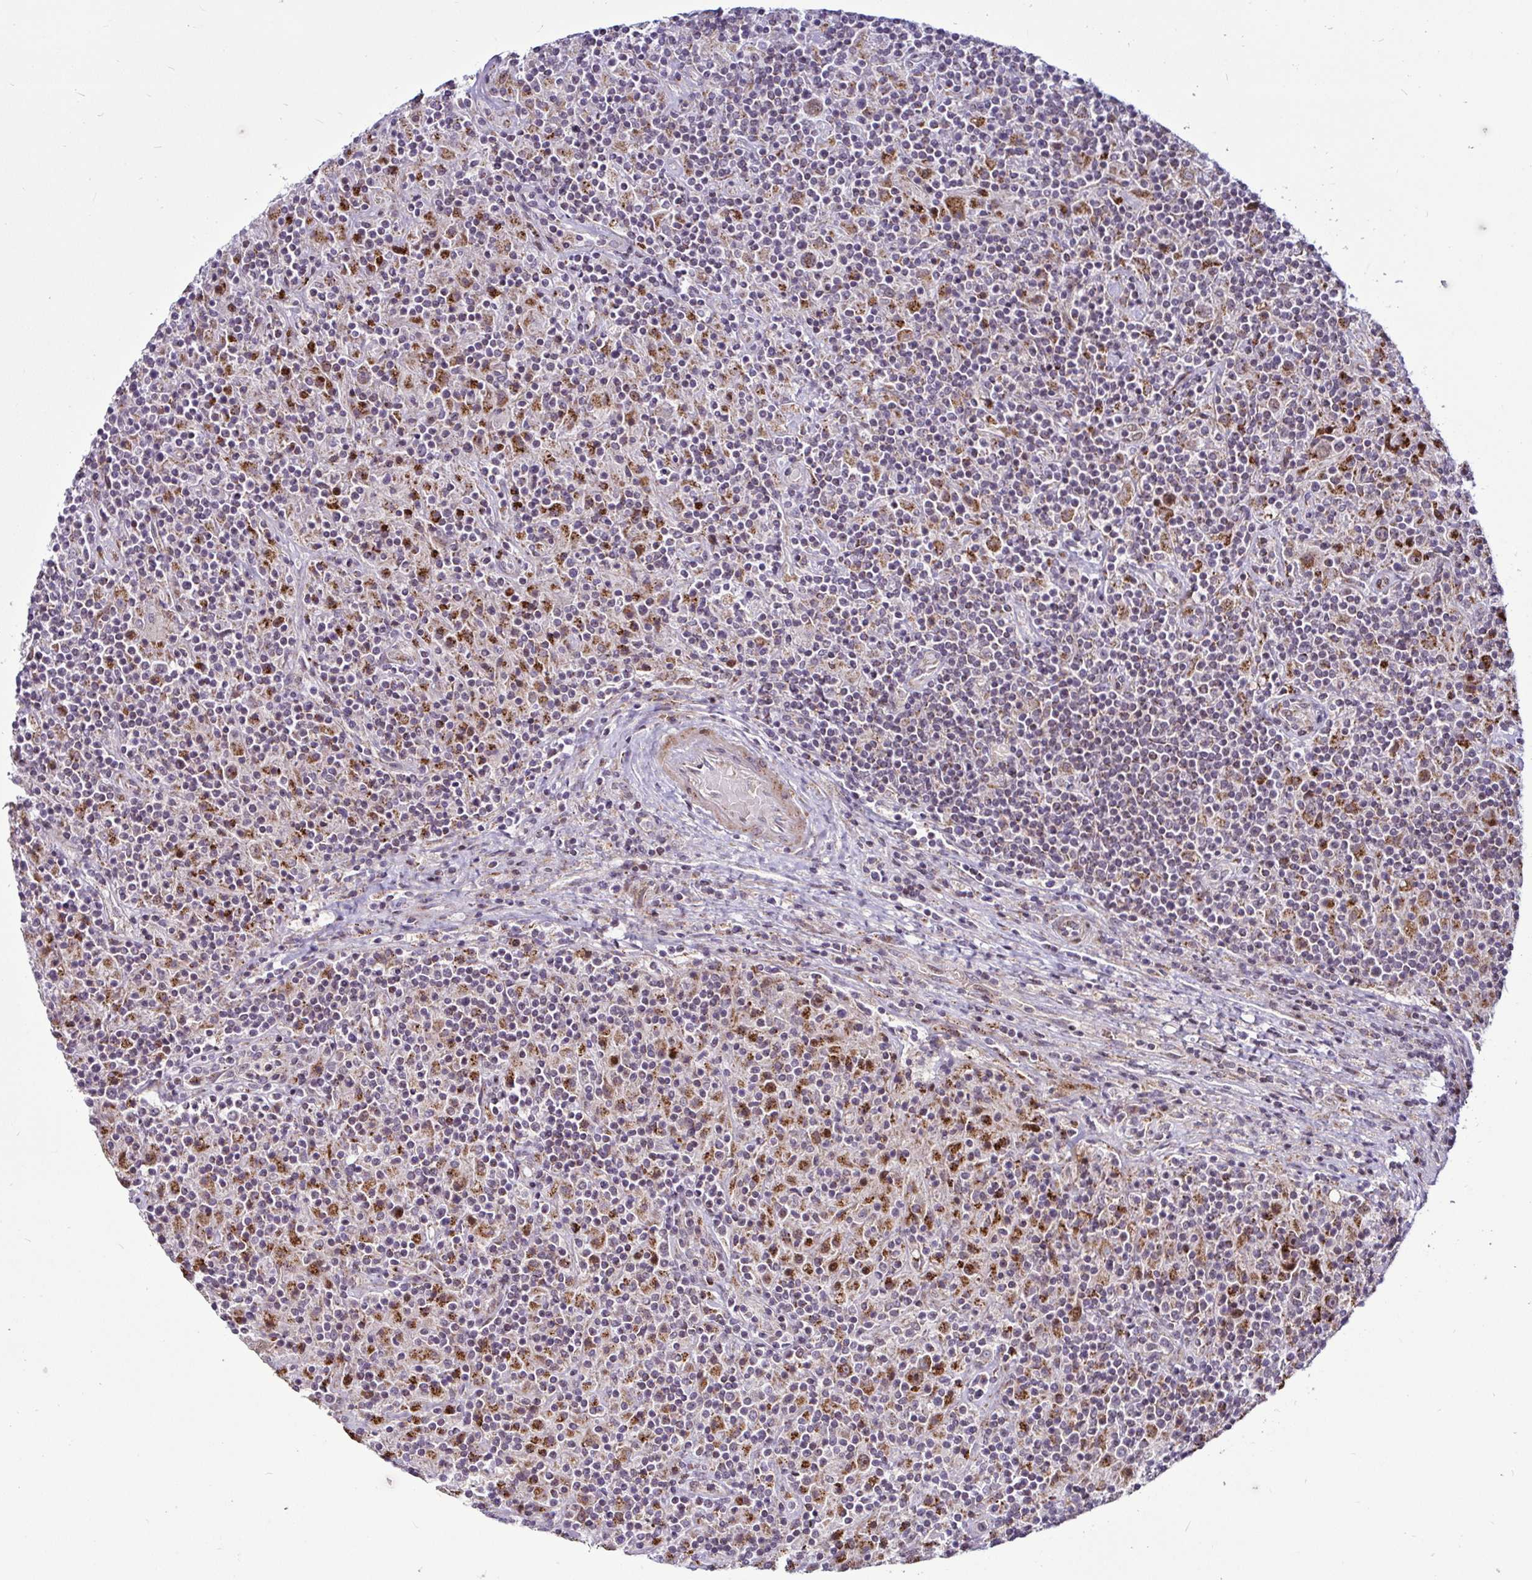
{"staining": {"intensity": "moderate", "quantity": ">75%", "location": "cytoplasmic/membranous,nuclear"}, "tissue": "lymphoma", "cell_type": "Tumor cells", "image_type": "cancer", "snomed": [{"axis": "morphology", "description": "Hodgkin's disease, NOS"}, {"axis": "topography", "description": "Lymph node"}], "caption": "IHC (DAB (3,3'-diaminobenzidine)) staining of lymphoma demonstrates moderate cytoplasmic/membranous and nuclear protein positivity in approximately >75% of tumor cells.", "gene": "DZIP1", "patient": {"sex": "male", "age": 70}}